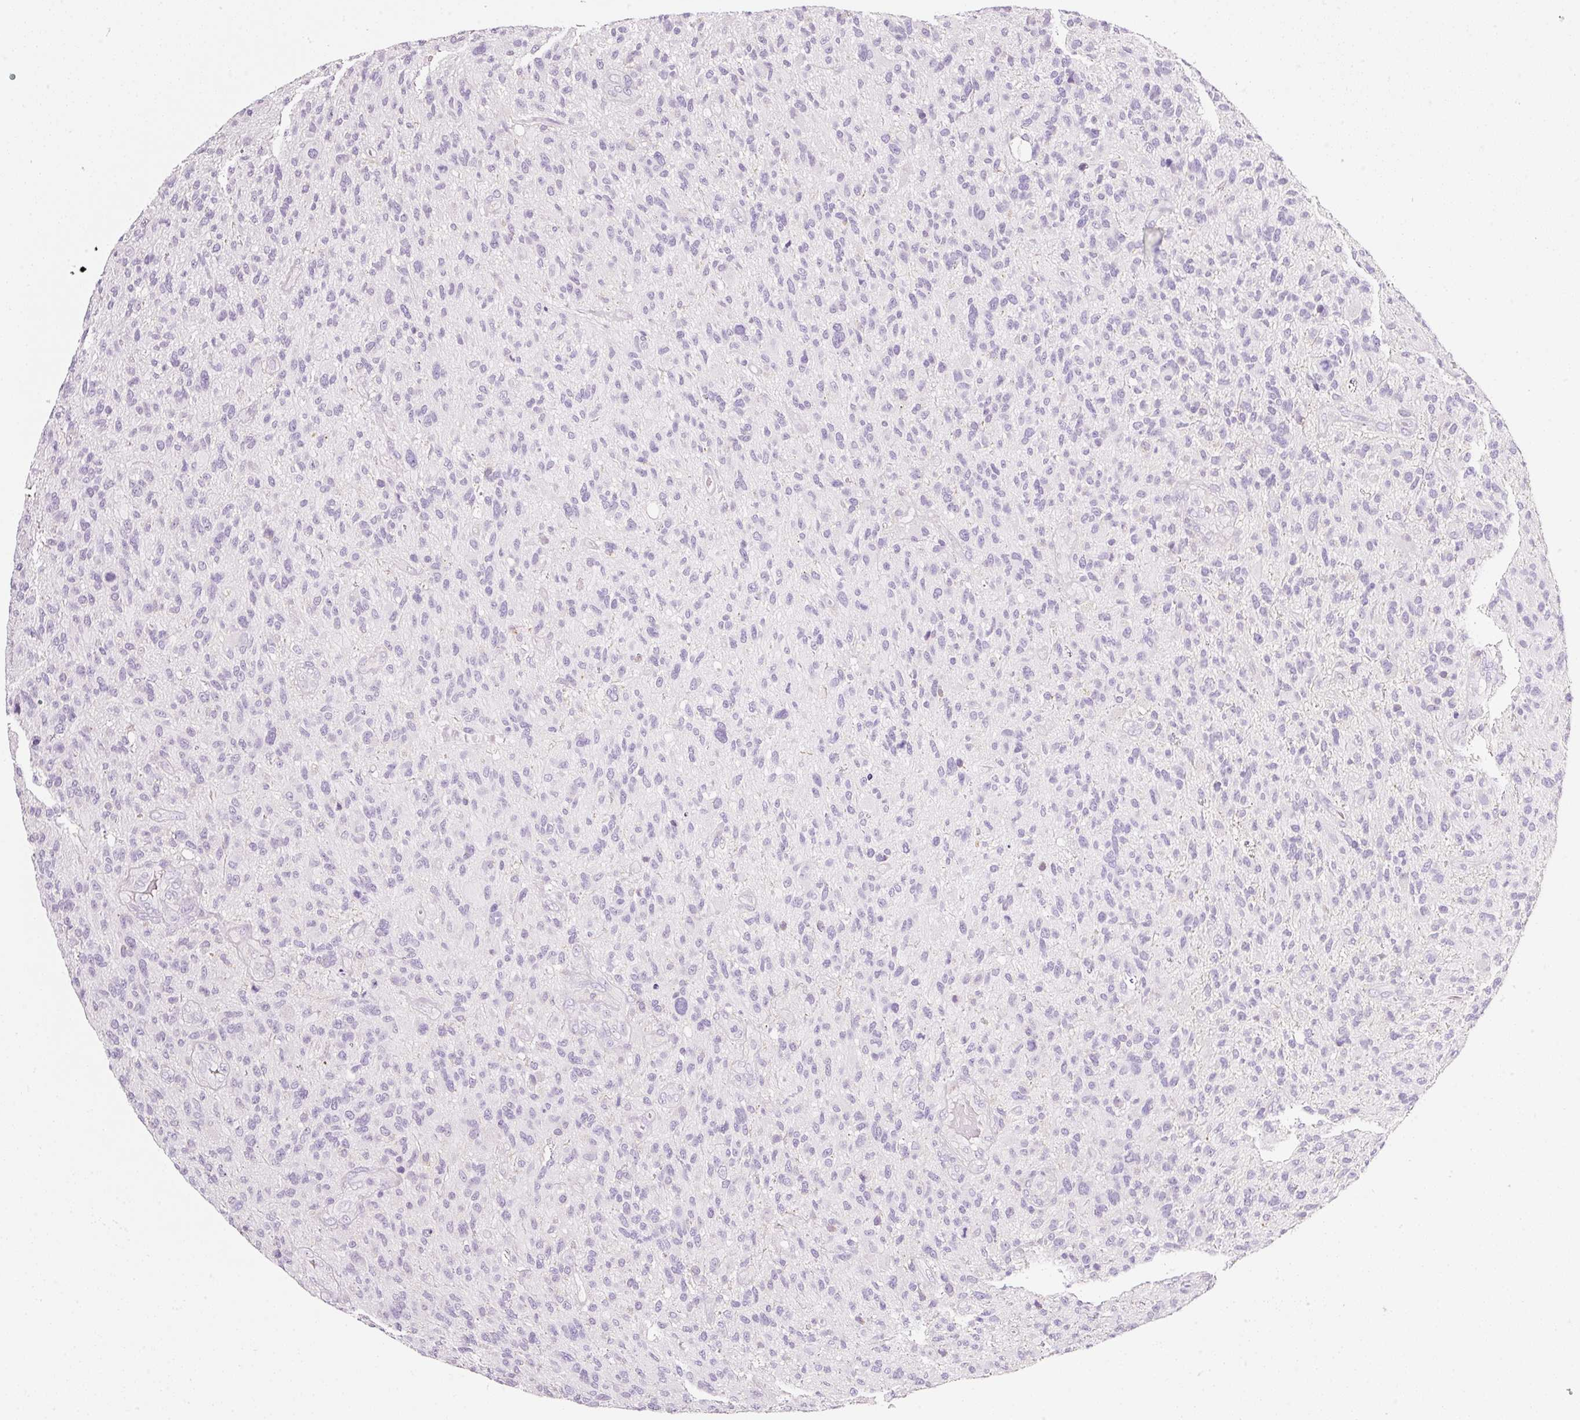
{"staining": {"intensity": "negative", "quantity": "none", "location": "none"}, "tissue": "glioma", "cell_type": "Tumor cells", "image_type": "cancer", "snomed": [{"axis": "morphology", "description": "Glioma, malignant, High grade"}, {"axis": "topography", "description": "Brain"}], "caption": "Protein analysis of glioma exhibits no significant staining in tumor cells.", "gene": "CYB561A3", "patient": {"sex": "male", "age": 47}}